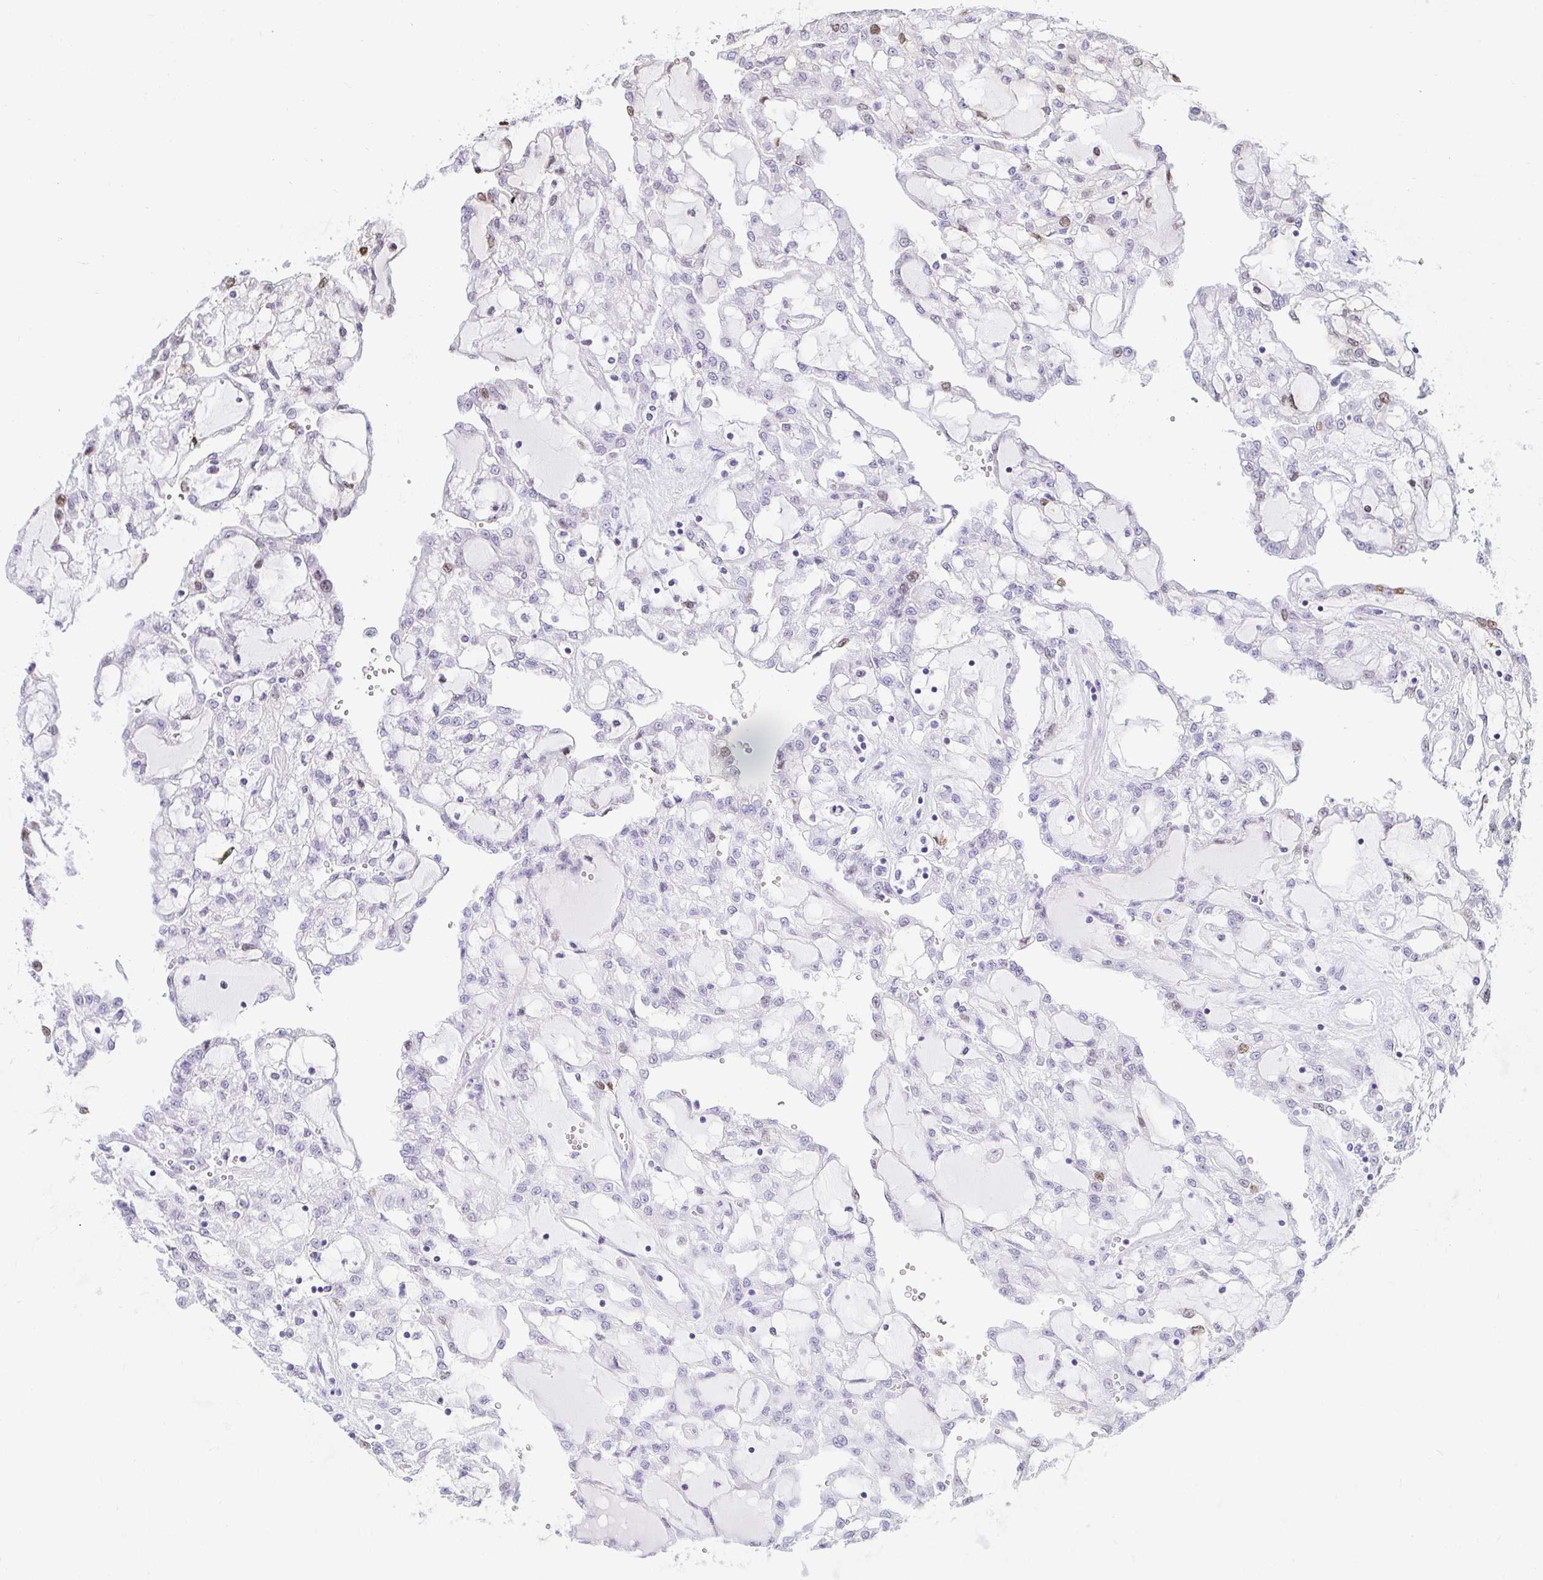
{"staining": {"intensity": "negative", "quantity": "none", "location": "none"}, "tissue": "renal cancer", "cell_type": "Tumor cells", "image_type": "cancer", "snomed": [{"axis": "morphology", "description": "Adenocarcinoma, NOS"}, {"axis": "topography", "description": "Kidney"}], "caption": "High power microscopy image of an immunohistochemistry (IHC) histopathology image of renal adenocarcinoma, revealing no significant staining in tumor cells.", "gene": "CAPSL", "patient": {"sex": "male", "age": 63}}